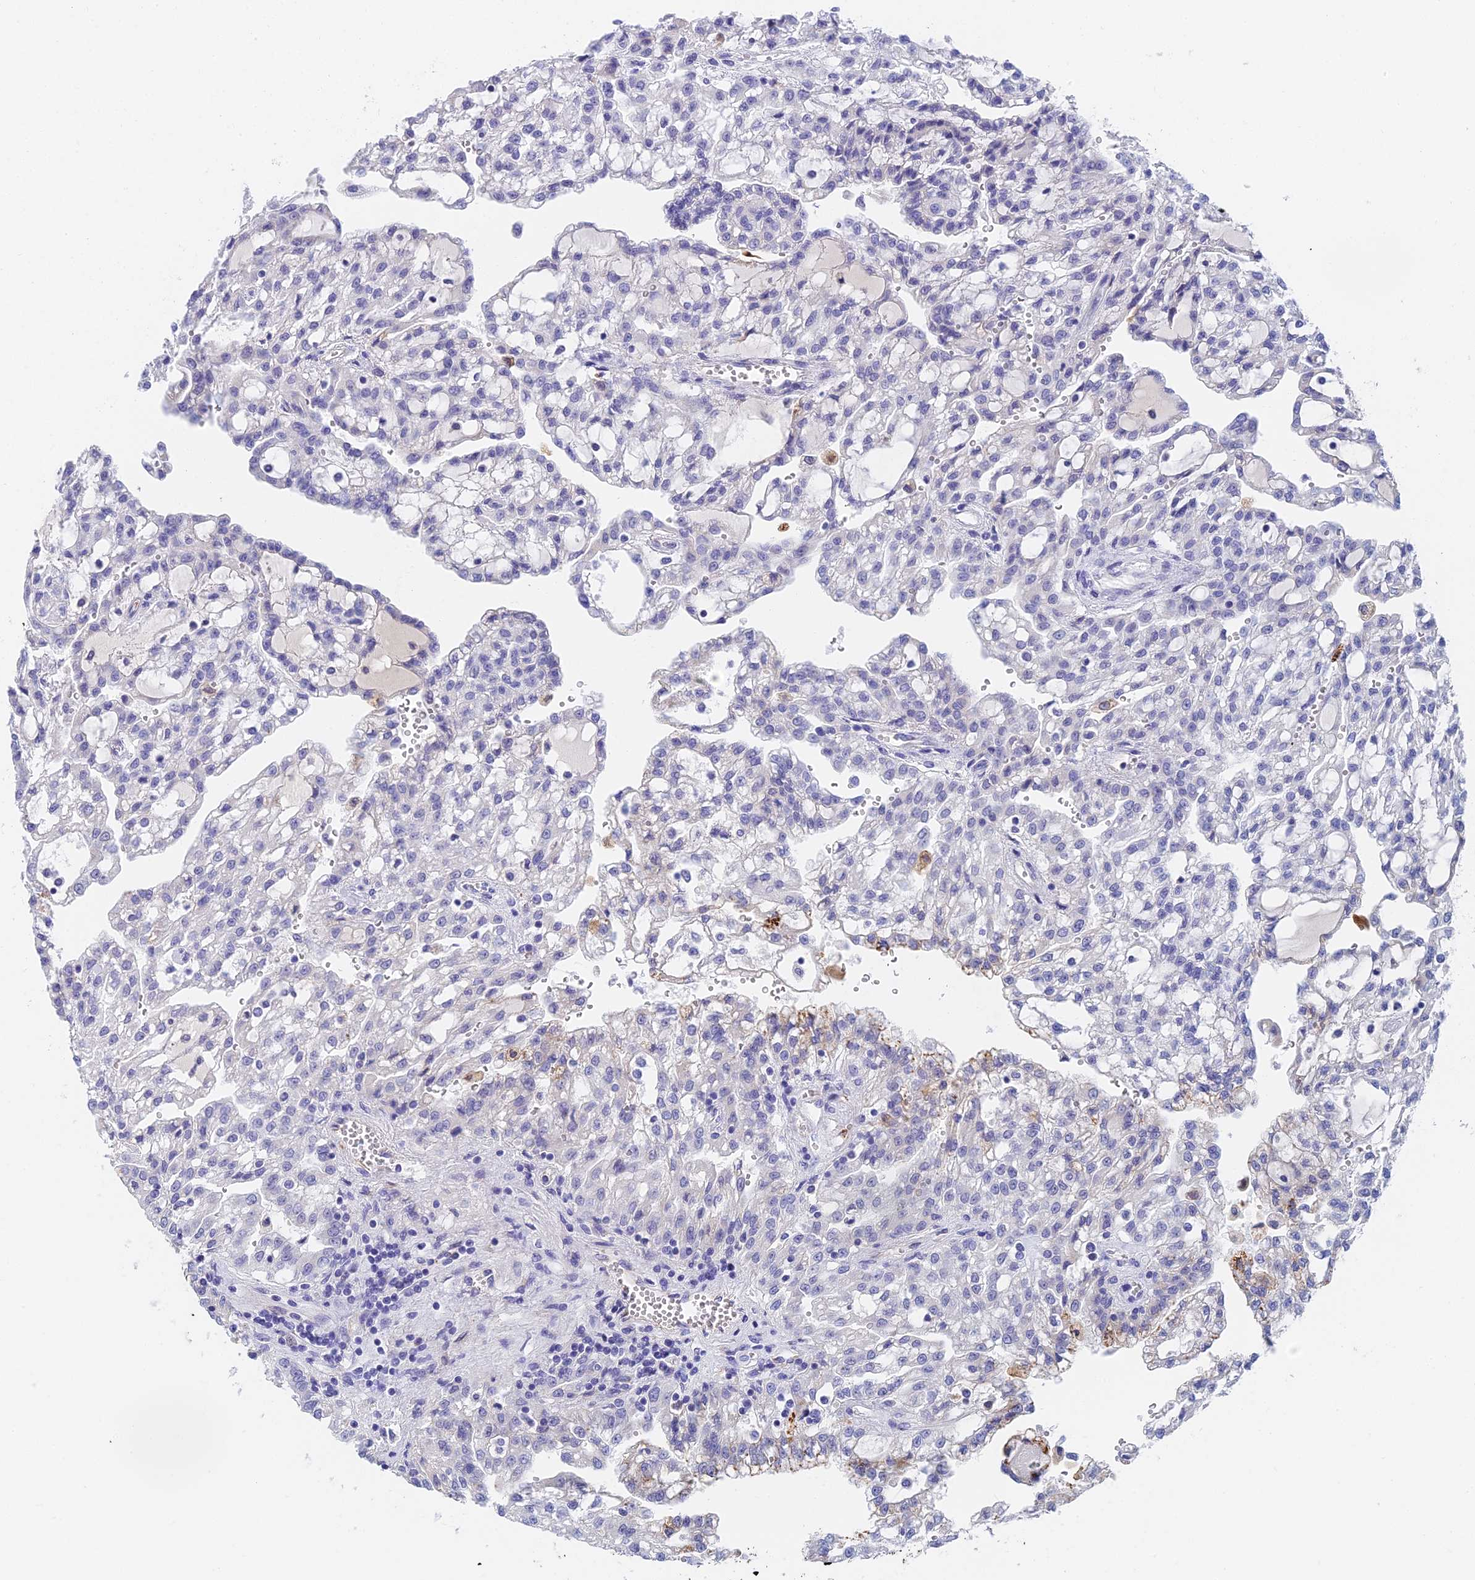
{"staining": {"intensity": "weak", "quantity": "<25%", "location": "cytoplasmic/membranous"}, "tissue": "renal cancer", "cell_type": "Tumor cells", "image_type": "cancer", "snomed": [{"axis": "morphology", "description": "Adenocarcinoma, NOS"}, {"axis": "topography", "description": "Kidney"}], "caption": "Immunohistochemistry (IHC) image of neoplastic tissue: human adenocarcinoma (renal) stained with DAB exhibits no significant protein expression in tumor cells. Nuclei are stained in blue.", "gene": "ADAMTS13", "patient": {"sex": "male", "age": 63}}